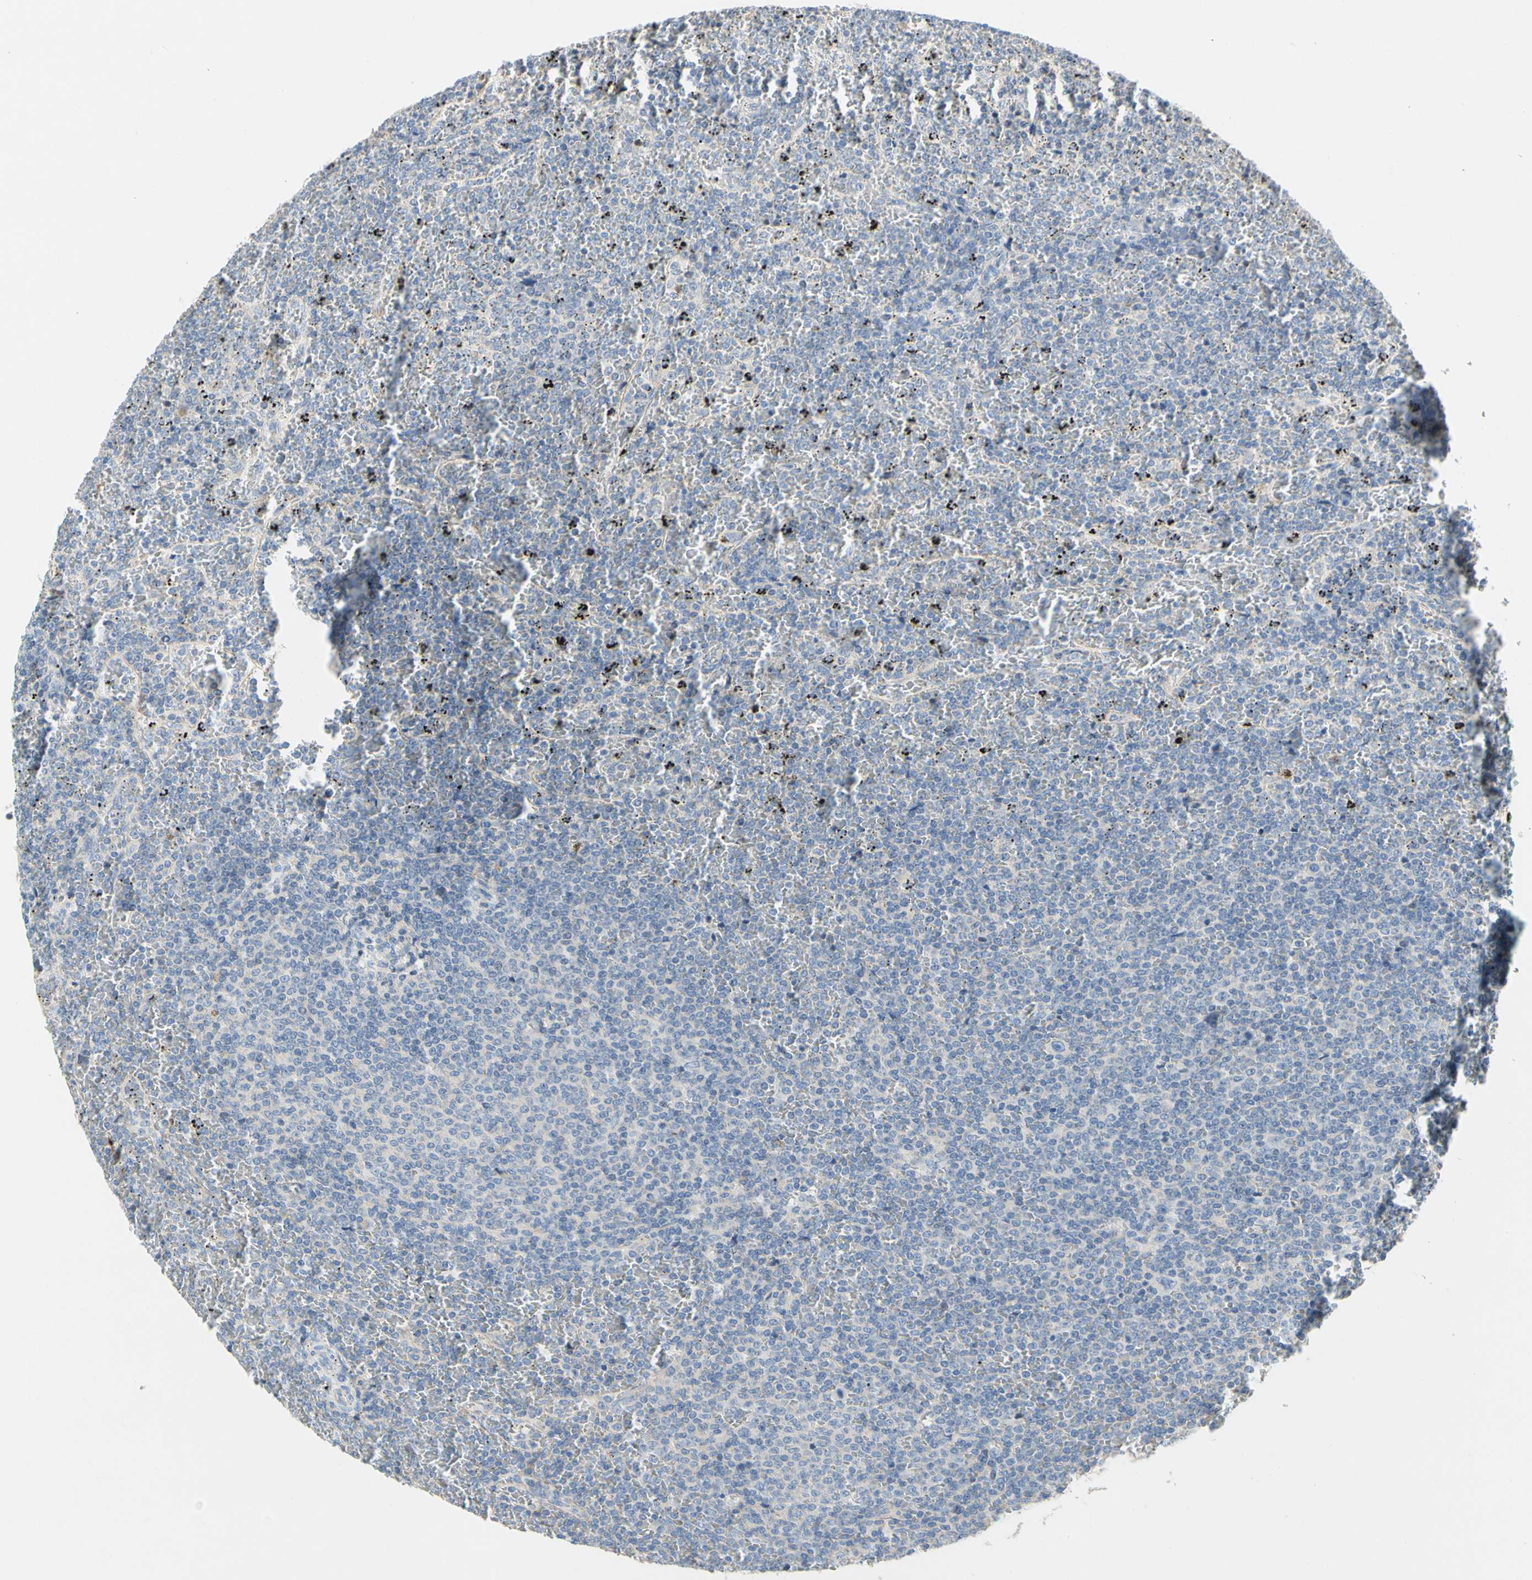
{"staining": {"intensity": "negative", "quantity": "none", "location": "none"}, "tissue": "lymphoma", "cell_type": "Tumor cells", "image_type": "cancer", "snomed": [{"axis": "morphology", "description": "Malignant lymphoma, non-Hodgkin's type, Low grade"}, {"axis": "topography", "description": "Spleen"}], "caption": "Tumor cells are negative for protein expression in human malignant lymphoma, non-Hodgkin's type (low-grade).", "gene": "CCM2L", "patient": {"sex": "female", "age": 77}}